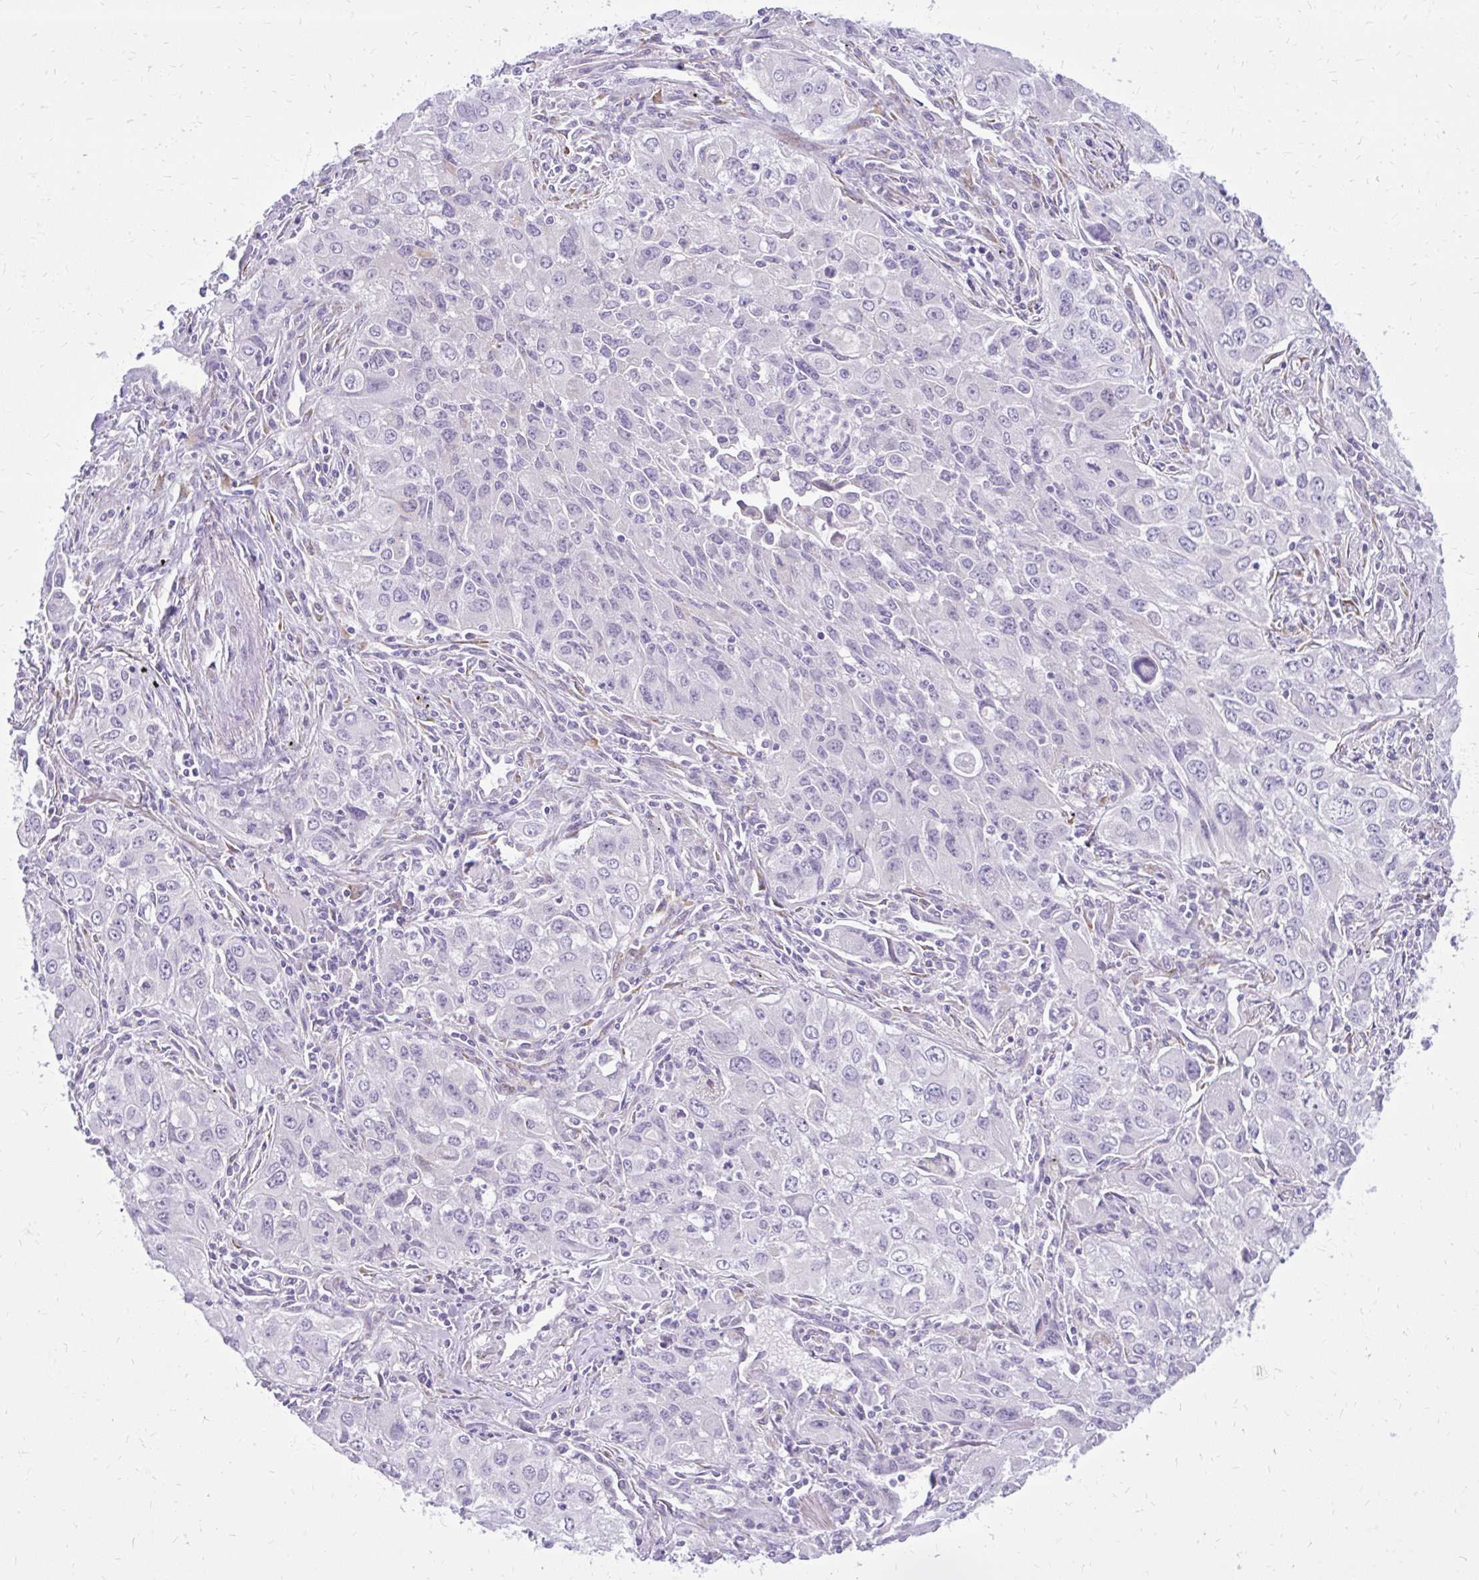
{"staining": {"intensity": "moderate", "quantity": "<25%", "location": "cytoplasmic/membranous"}, "tissue": "lung cancer", "cell_type": "Tumor cells", "image_type": "cancer", "snomed": [{"axis": "morphology", "description": "Adenocarcinoma, NOS"}, {"axis": "morphology", "description": "Adenocarcinoma, metastatic, NOS"}, {"axis": "topography", "description": "Lymph node"}, {"axis": "topography", "description": "Lung"}], "caption": "Lung adenocarcinoma stained for a protein (brown) reveals moderate cytoplasmic/membranous positive staining in about <25% of tumor cells.", "gene": "PRAP1", "patient": {"sex": "female", "age": 42}}